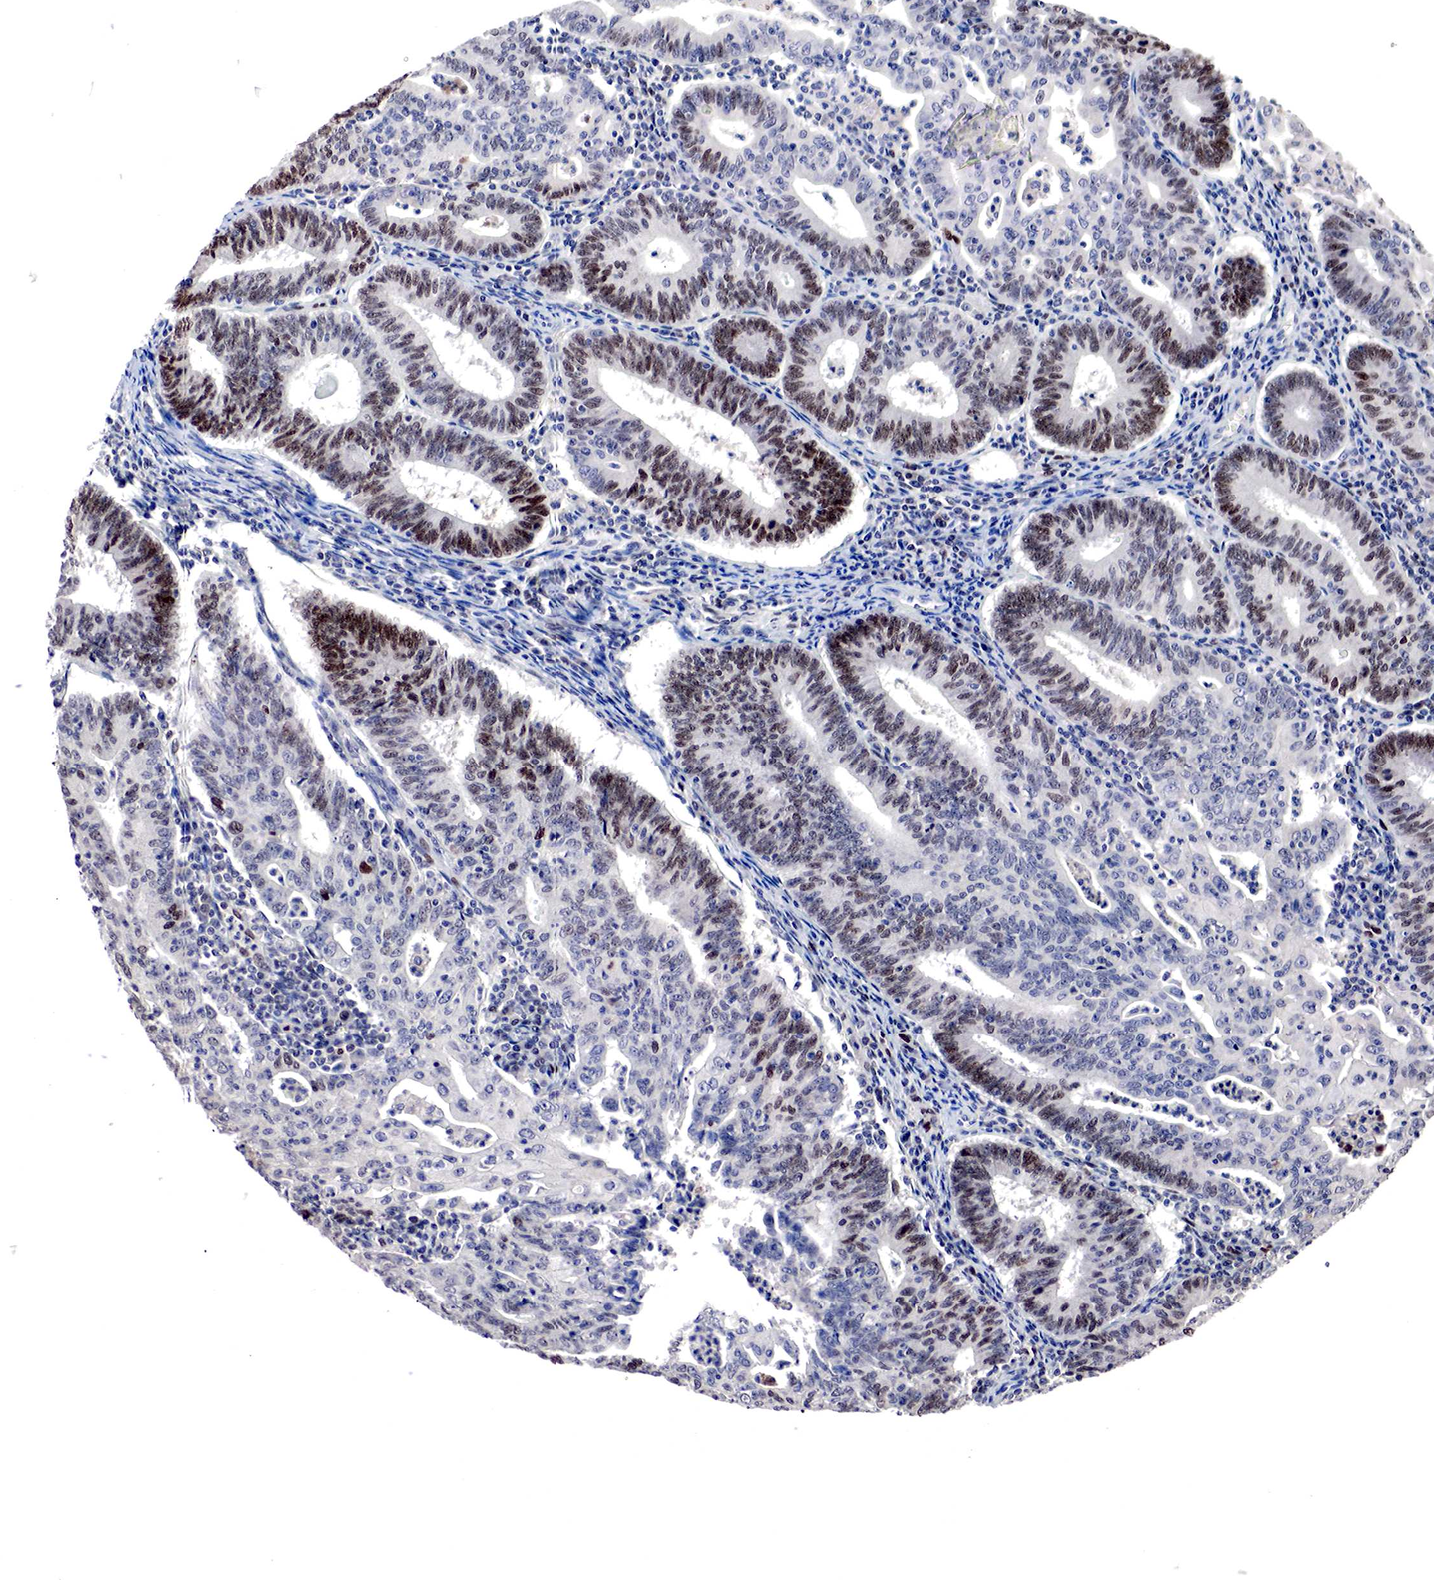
{"staining": {"intensity": "moderate", "quantity": "25%-75%", "location": "nuclear"}, "tissue": "endometrial cancer", "cell_type": "Tumor cells", "image_type": "cancer", "snomed": [{"axis": "morphology", "description": "Adenocarcinoma, NOS"}, {"axis": "topography", "description": "Endometrium"}], "caption": "This histopathology image shows IHC staining of adenocarcinoma (endometrial), with medium moderate nuclear expression in about 25%-75% of tumor cells.", "gene": "DACH2", "patient": {"sex": "female", "age": 60}}